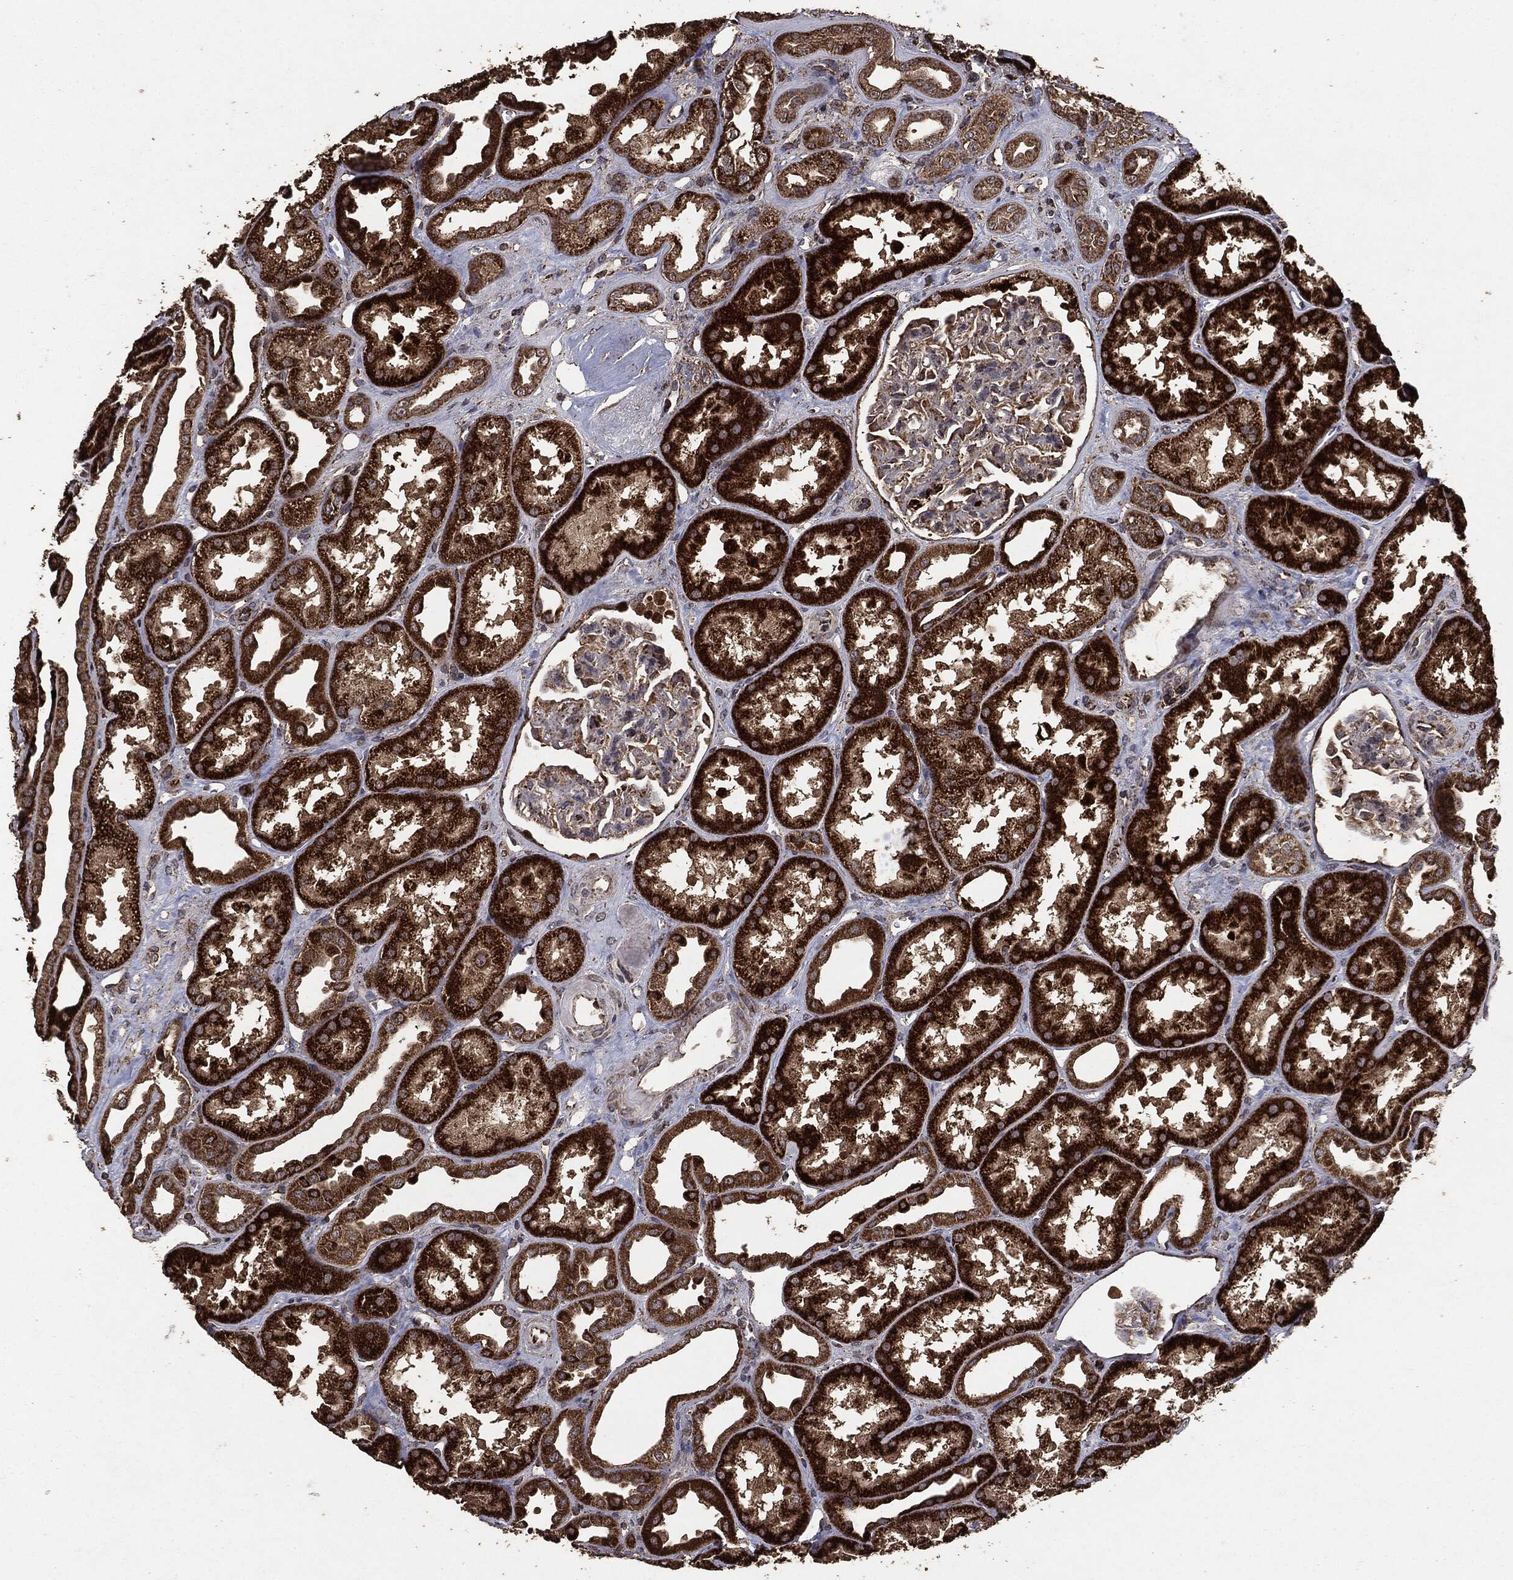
{"staining": {"intensity": "negative", "quantity": "none", "location": "none"}, "tissue": "kidney", "cell_type": "Cells in glomeruli", "image_type": "normal", "snomed": [{"axis": "morphology", "description": "Normal tissue, NOS"}, {"axis": "topography", "description": "Kidney"}], "caption": "Cells in glomeruli are negative for brown protein staining in normal kidney. Brightfield microscopy of immunohistochemistry stained with DAB (3,3'-diaminobenzidine) (brown) and hematoxylin (blue), captured at high magnification.", "gene": "MTOR", "patient": {"sex": "male", "age": 61}}